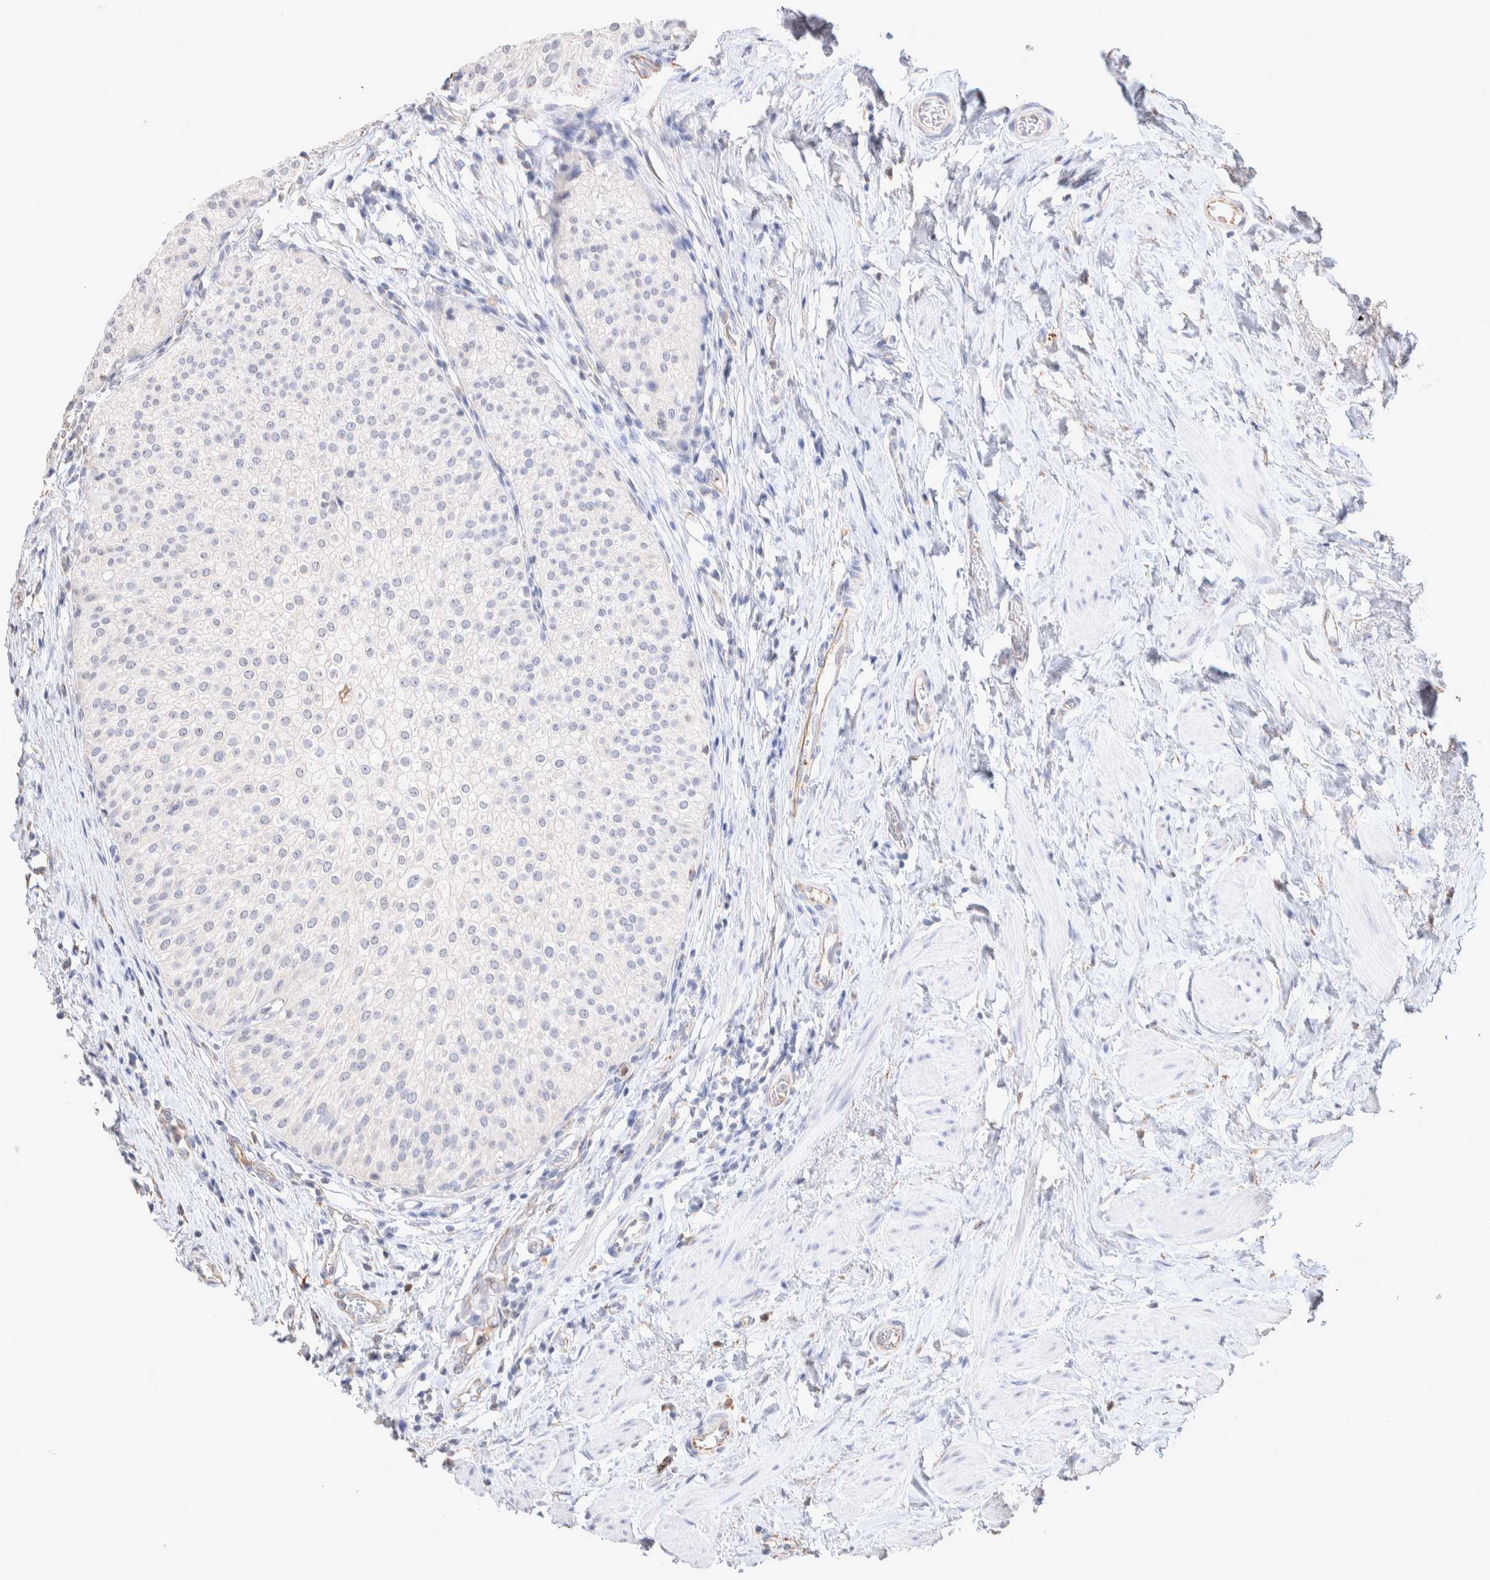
{"staining": {"intensity": "negative", "quantity": "none", "location": "none"}, "tissue": "urothelial cancer", "cell_type": "Tumor cells", "image_type": "cancer", "snomed": [{"axis": "morphology", "description": "Normal tissue, NOS"}, {"axis": "morphology", "description": "Urothelial carcinoma, Low grade"}, {"axis": "topography", "description": "Smooth muscle"}, {"axis": "topography", "description": "Urinary bladder"}], "caption": "Immunohistochemistry photomicrograph of human urothelial cancer stained for a protein (brown), which shows no staining in tumor cells.", "gene": "FFAR2", "patient": {"sex": "male", "age": 60}}